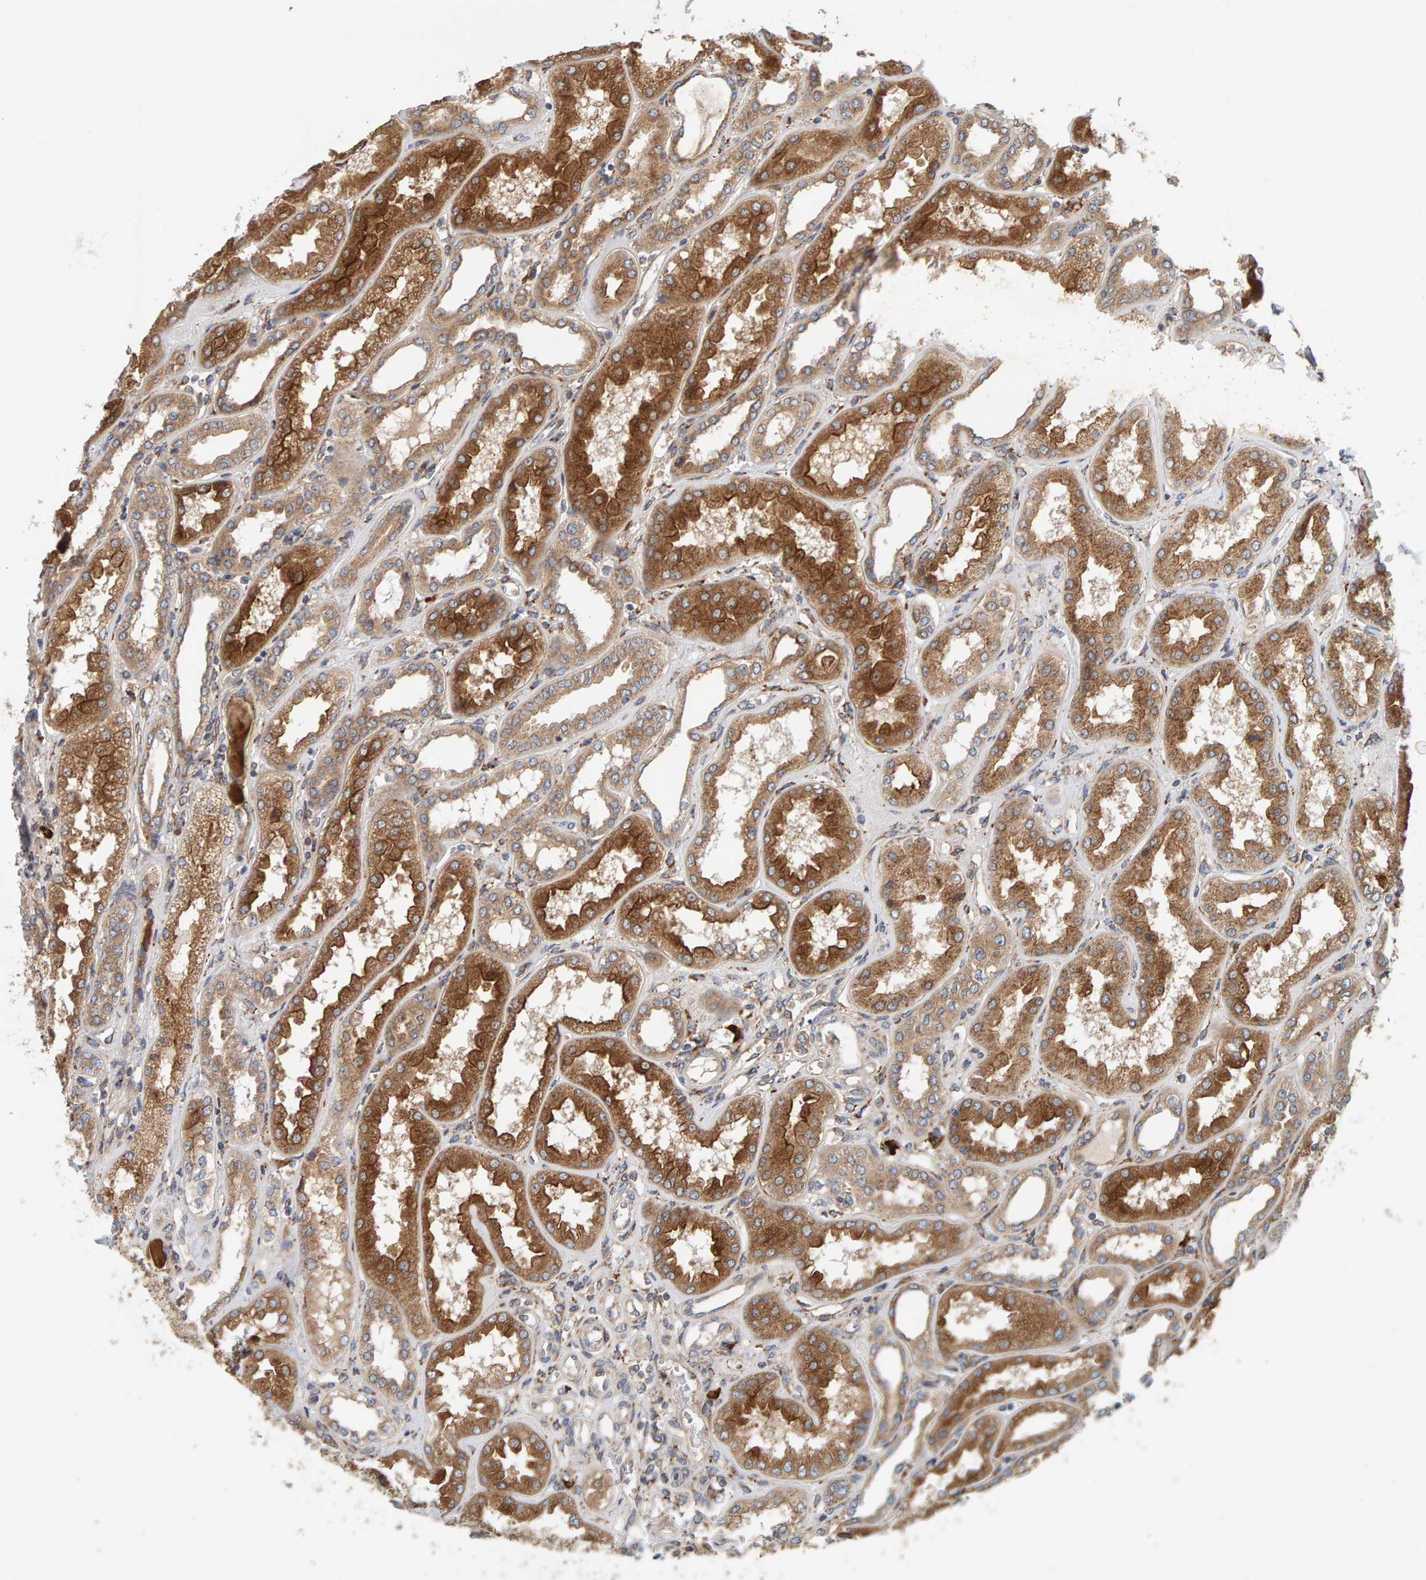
{"staining": {"intensity": "moderate", "quantity": ">75%", "location": "cytoplasmic/membranous"}, "tissue": "kidney", "cell_type": "Cells in glomeruli", "image_type": "normal", "snomed": [{"axis": "morphology", "description": "Normal tissue, NOS"}, {"axis": "topography", "description": "Kidney"}], "caption": "IHC of unremarkable kidney reveals medium levels of moderate cytoplasmic/membranous positivity in approximately >75% of cells in glomeruli. (DAB IHC, brown staining for protein, blue staining for nuclei).", "gene": "BAIAP2", "patient": {"sex": "female", "age": 56}}